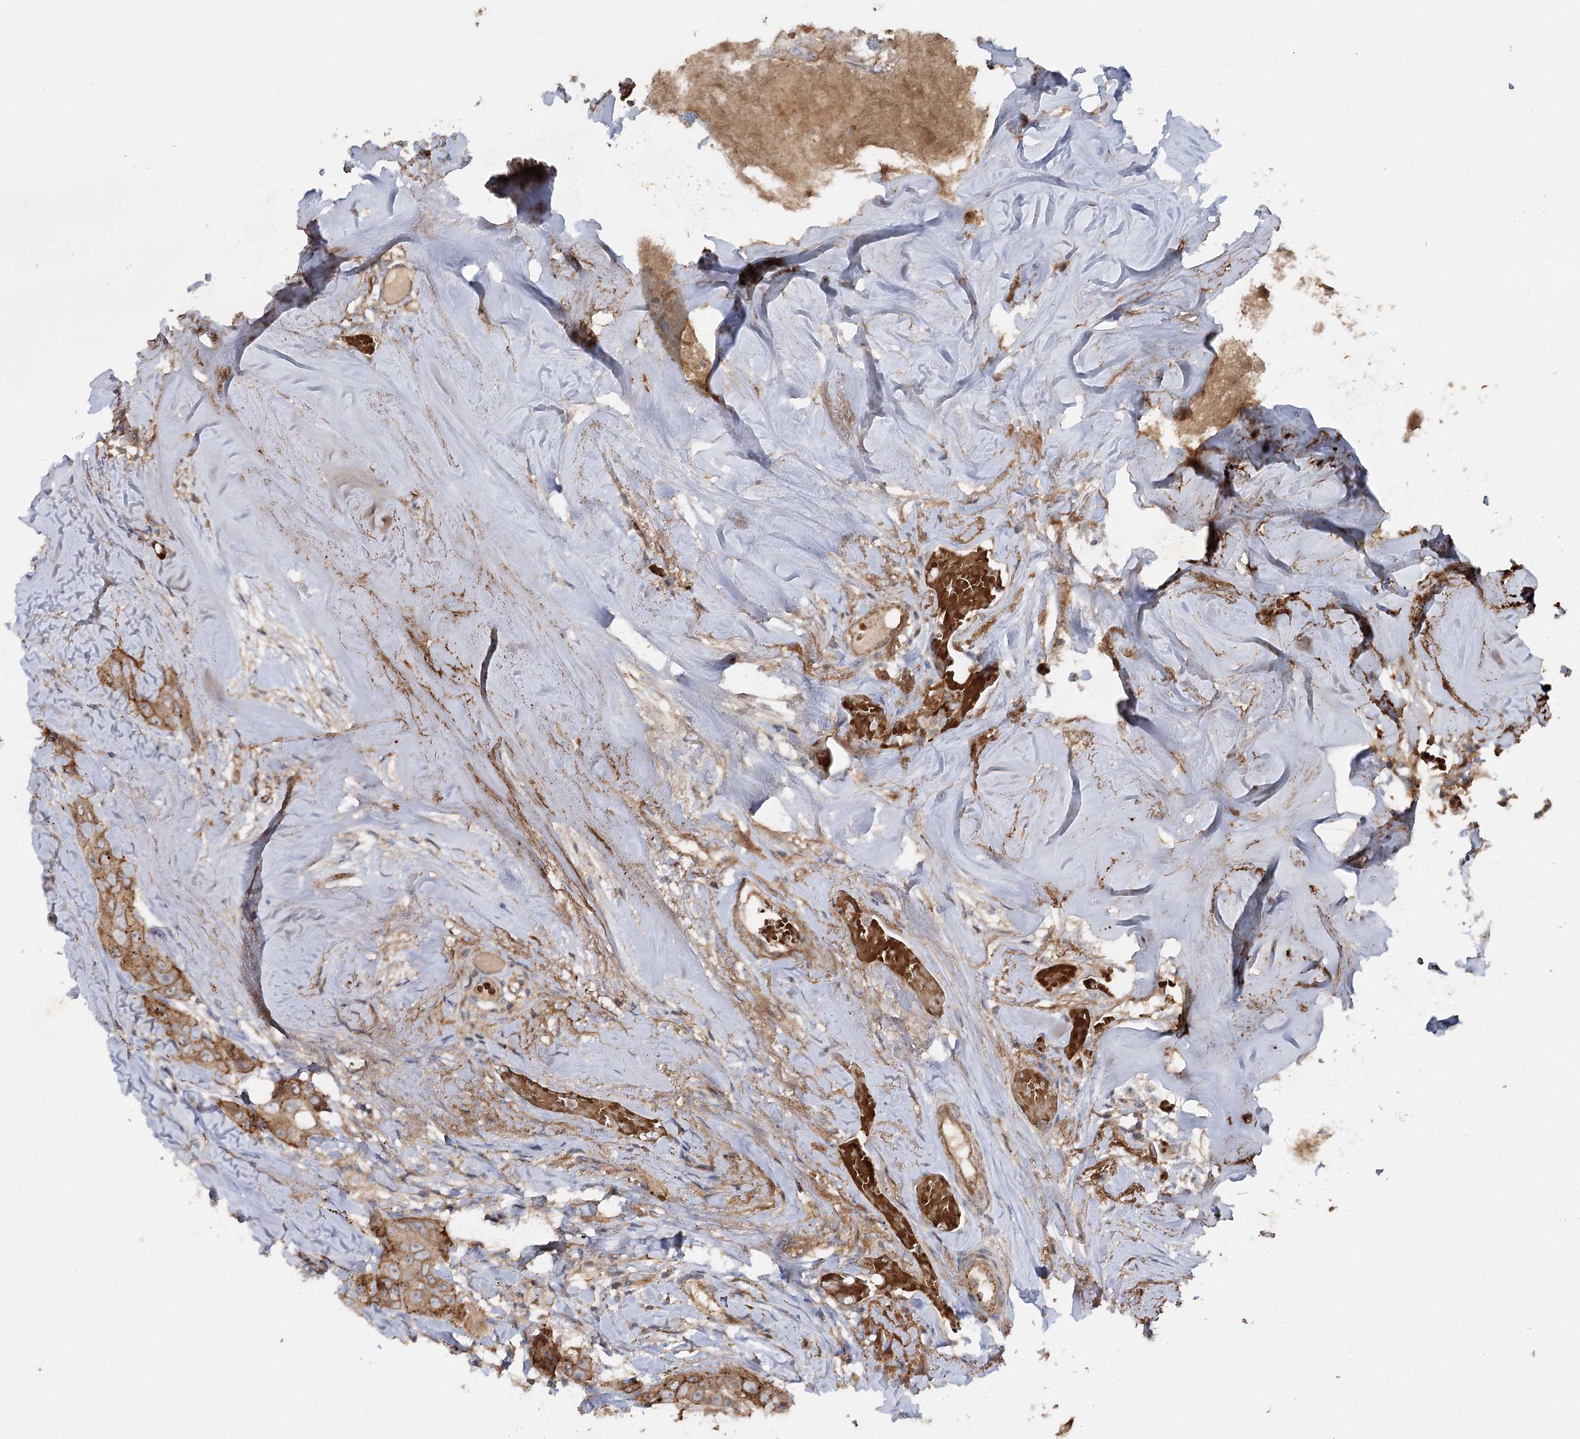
{"staining": {"intensity": "moderate", "quantity": ">75%", "location": "cytoplasmic/membranous"}, "tissue": "head and neck cancer", "cell_type": "Tumor cells", "image_type": "cancer", "snomed": [{"axis": "morphology", "description": "Adenocarcinoma, NOS"}, {"axis": "morphology", "description": "Adenocarcinoma, metastatic, NOS"}, {"axis": "topography", "description": "Head-Neck"}], "caption": "Immunohistochemistry (IHC) micrograph of human head and neck cancer stained for a protein (brown), which shows medium levels of moderate cytoplasmic/membranous positivity in approximately >75% of tumor cells.", "gene": "KIAA0825", "patient": {"sex": "male", "age": 75}}